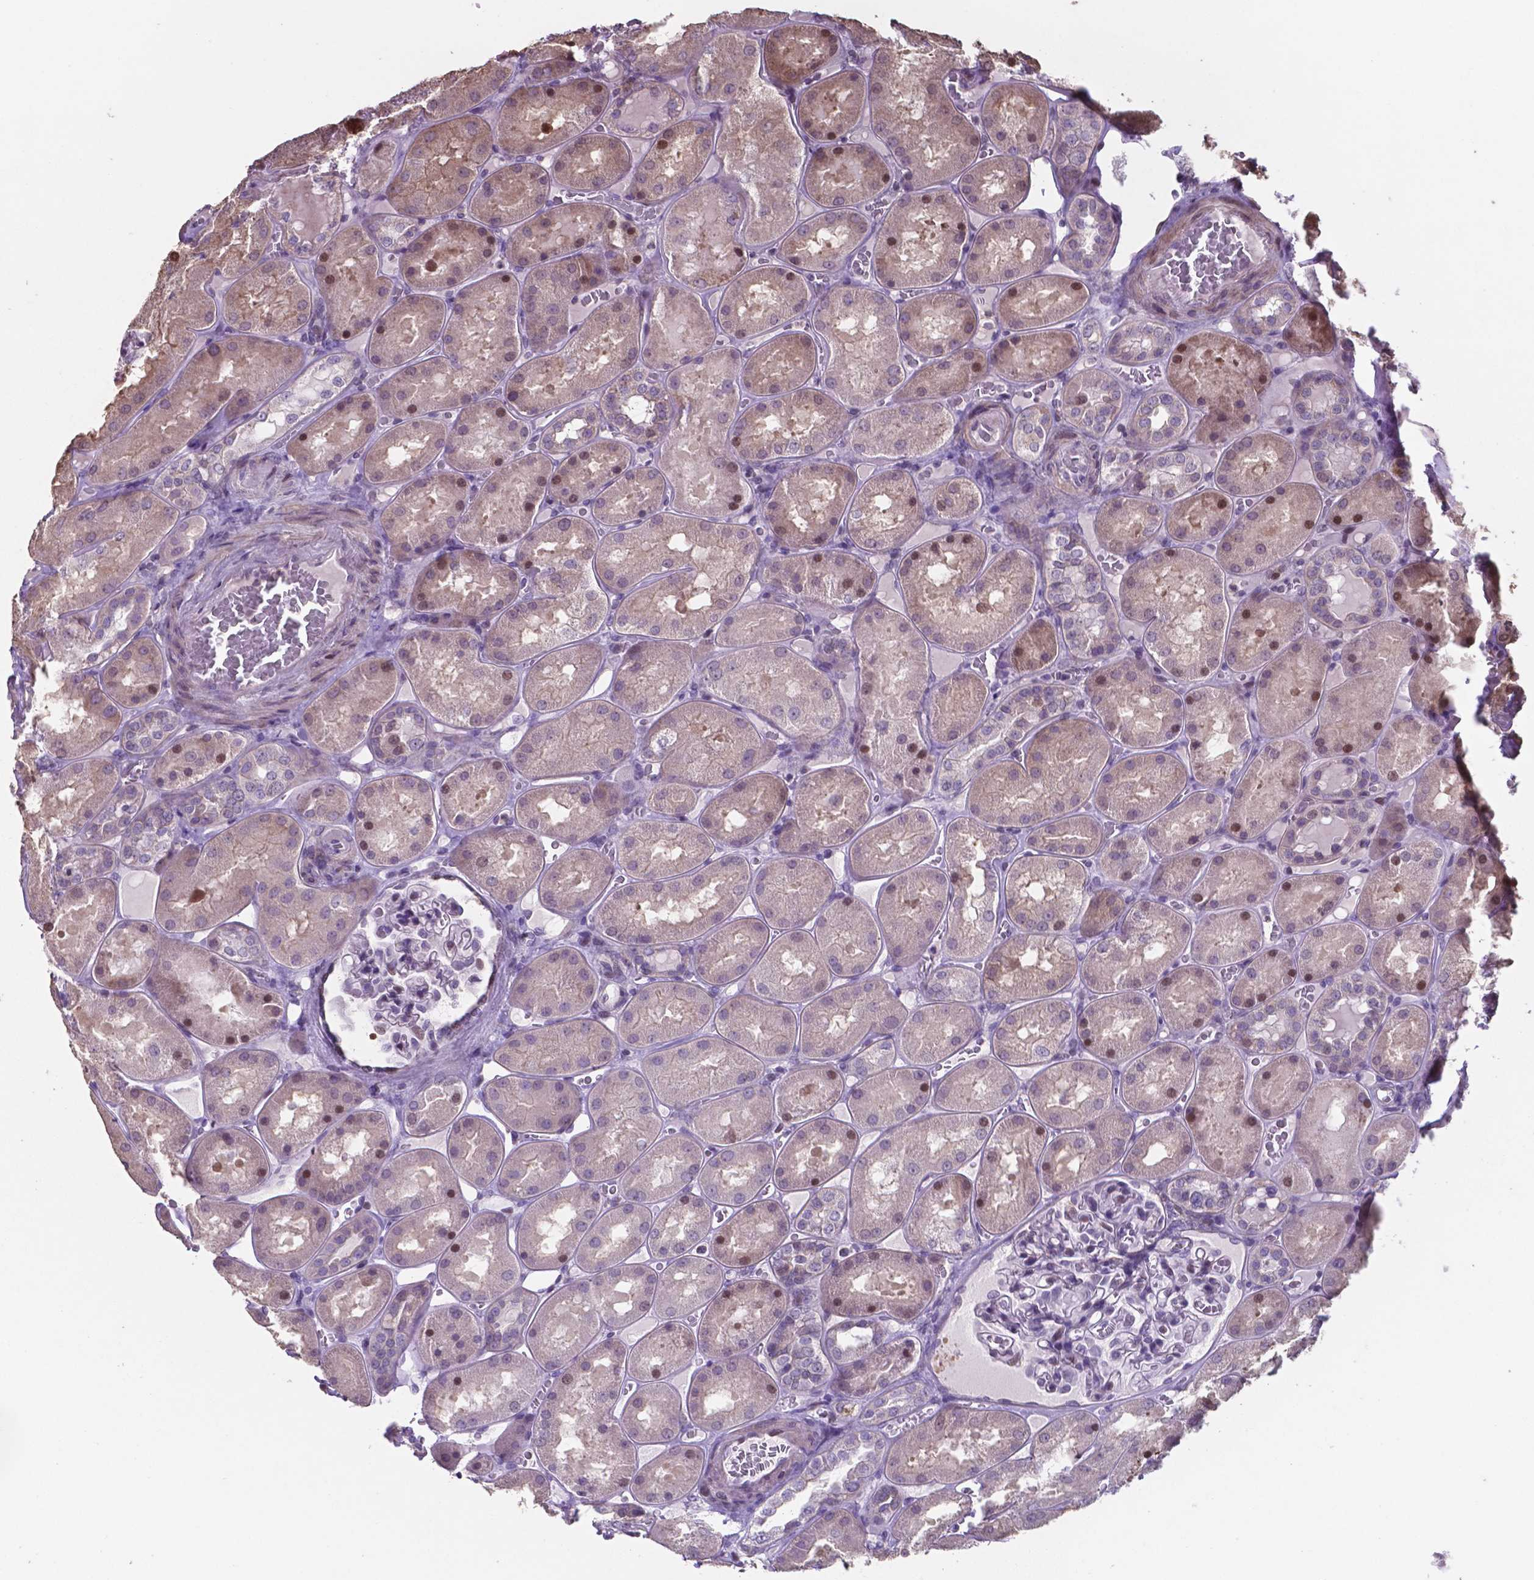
{"staining": {"intensity": "moderate", "quantity": "<25%", "location": "nuclear"}, "tissue": "kidney", "cell_type": "Cells in glomeruli", "image_type": "normal", "snomed": [{"axis": "morphology", "description": "Normal tissue, NOS"}, {"axis": "topography", "description": "Kidney"}], "caption": "High-magnification brightfield microscopy of unremarkable kidney stained with DAB (brown) and counterstained with hematoxylin (blue). cells in glomeruli exhibit moderate nuclear expression is seen in about<25% of cells.", "gene": "MLC1", "patient": {"sex": "male", "age": 73}}